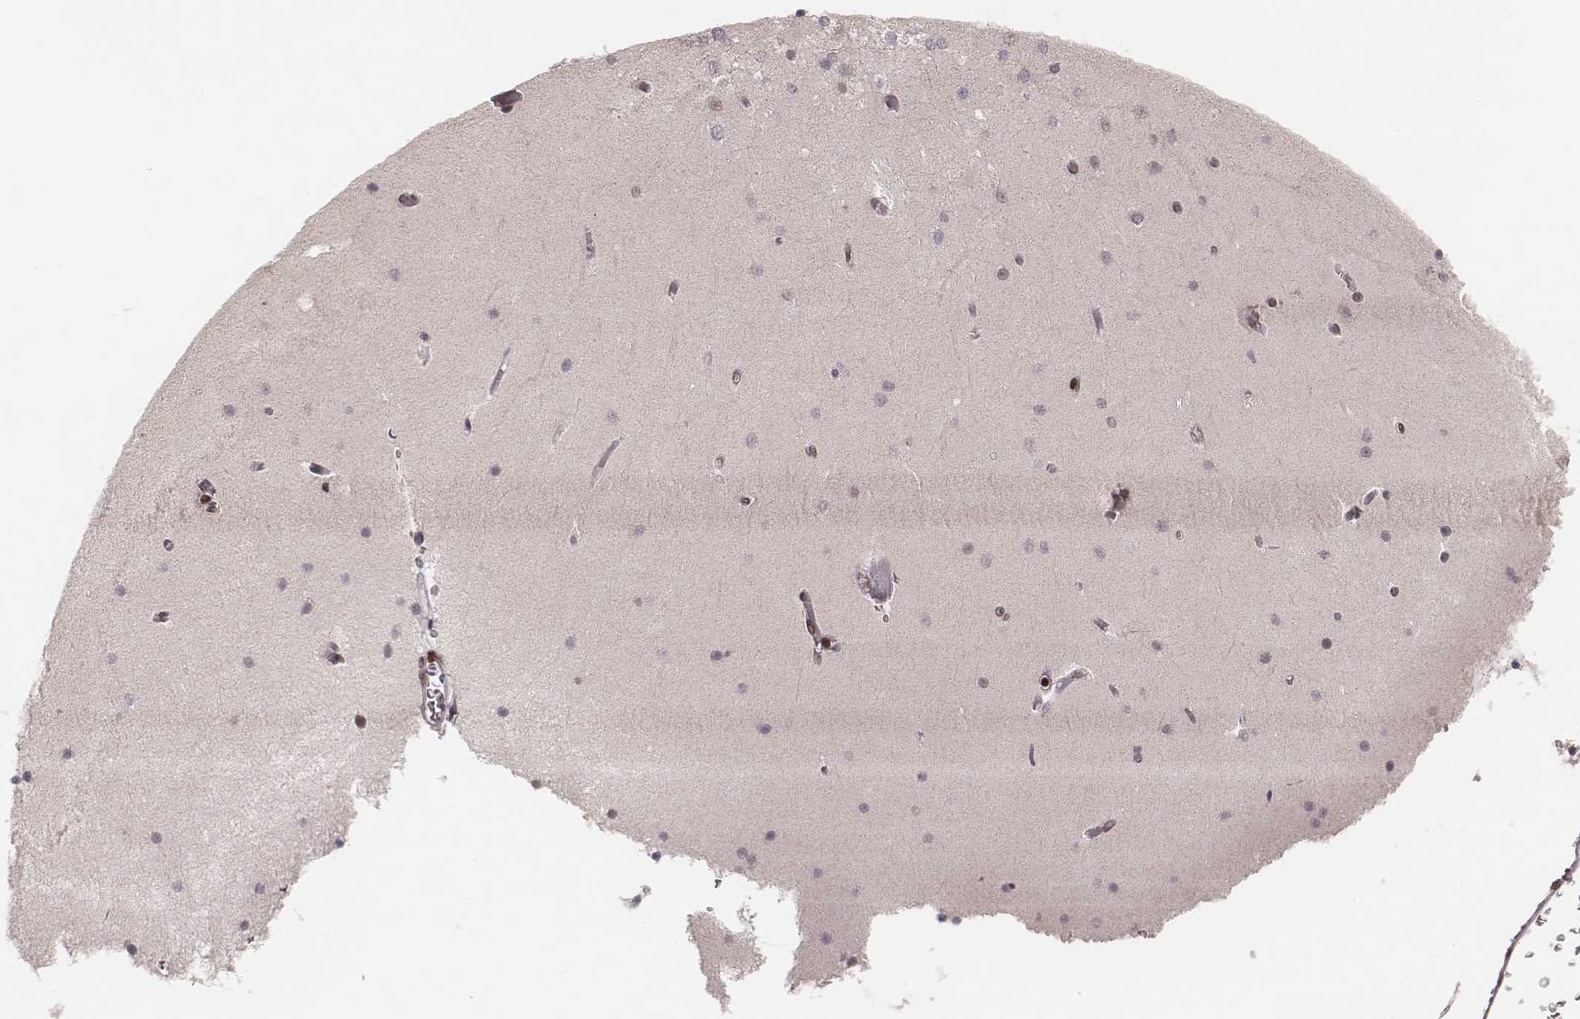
{"staining": {"intensity": "moderate", "quantity": ">75%", "location": "nuclear"}, "tissue": "cerebellum", "cell_type": "Cells in granular layer", "image_type": "normal", "snomed": [{"axis": "morphology", "description": "Normal tissue, NOS"}, {"axis": "topography", "description": "Cerebellum"}], "caption": "This micrograph exhibits benign cerebellum stained with IHC to label a protein in brown. The nuclear of cells in granular layer show moderate positivity for the protein. Nuclei are counter-stained blue.", "gene": "HNRNPC", "patient": {"sex": "female", "age": 28}}